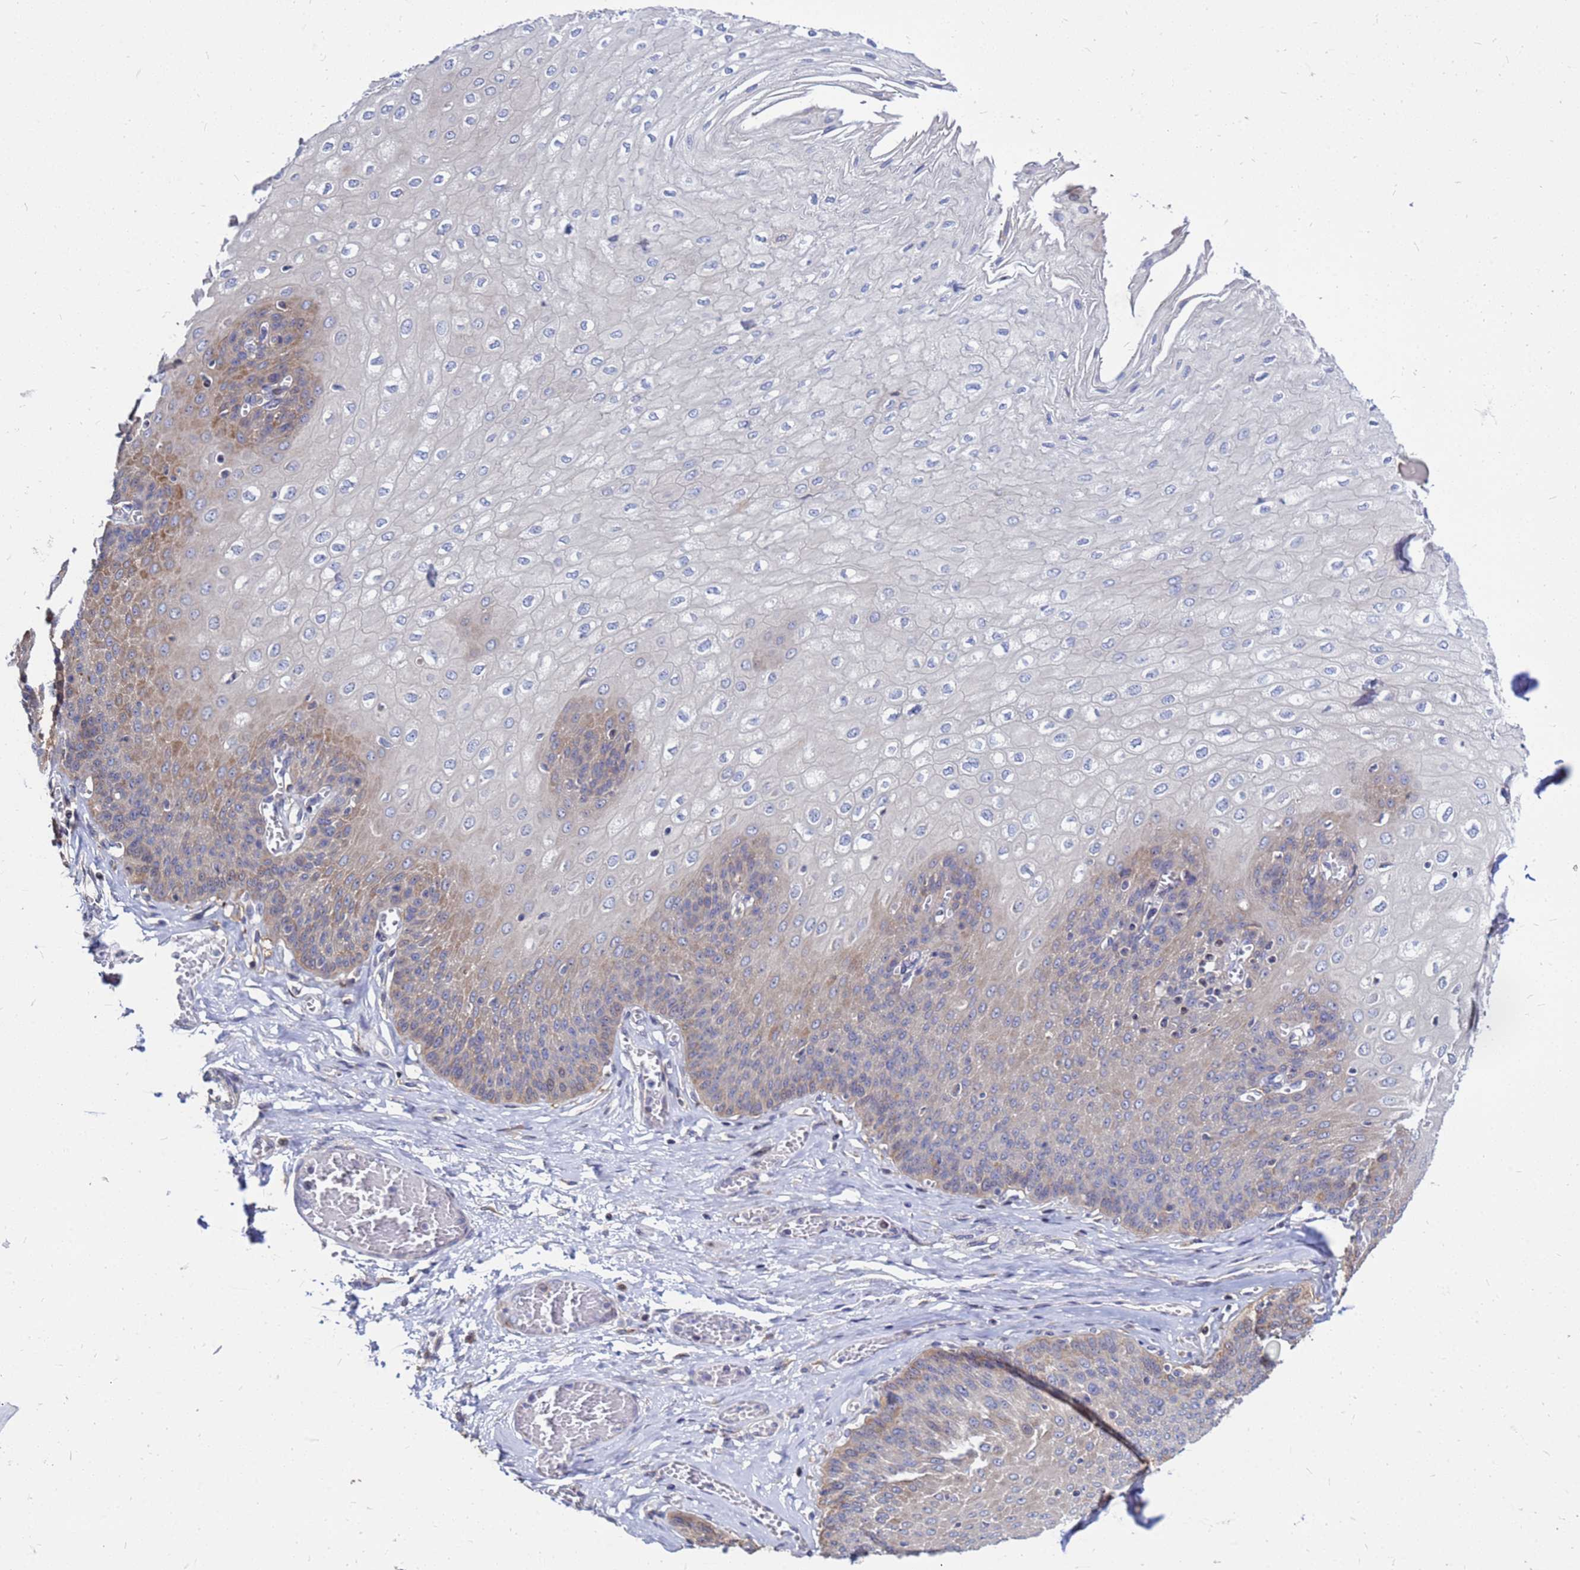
{"staining": {"intensity": "moderate", "quantity": "25%-75%", "location": "cytoplasmic/membranous"}, "tissue": "esophagus", "cell_type": "Squamous epithelial cells", "image_type": "normal", "snomed": [{"axis": "morphology", "description": "Normal tissue, NOS"}, {"axis": "topography", "description": "Esophagus"}], "caption": "Moderate cytoplasmic/membranous expression is seen in about 25%-75% of squamous epithelial cells in normal esophagus.", "gene": "MOB2", "patient": {"sex": "male", "age": 60}}